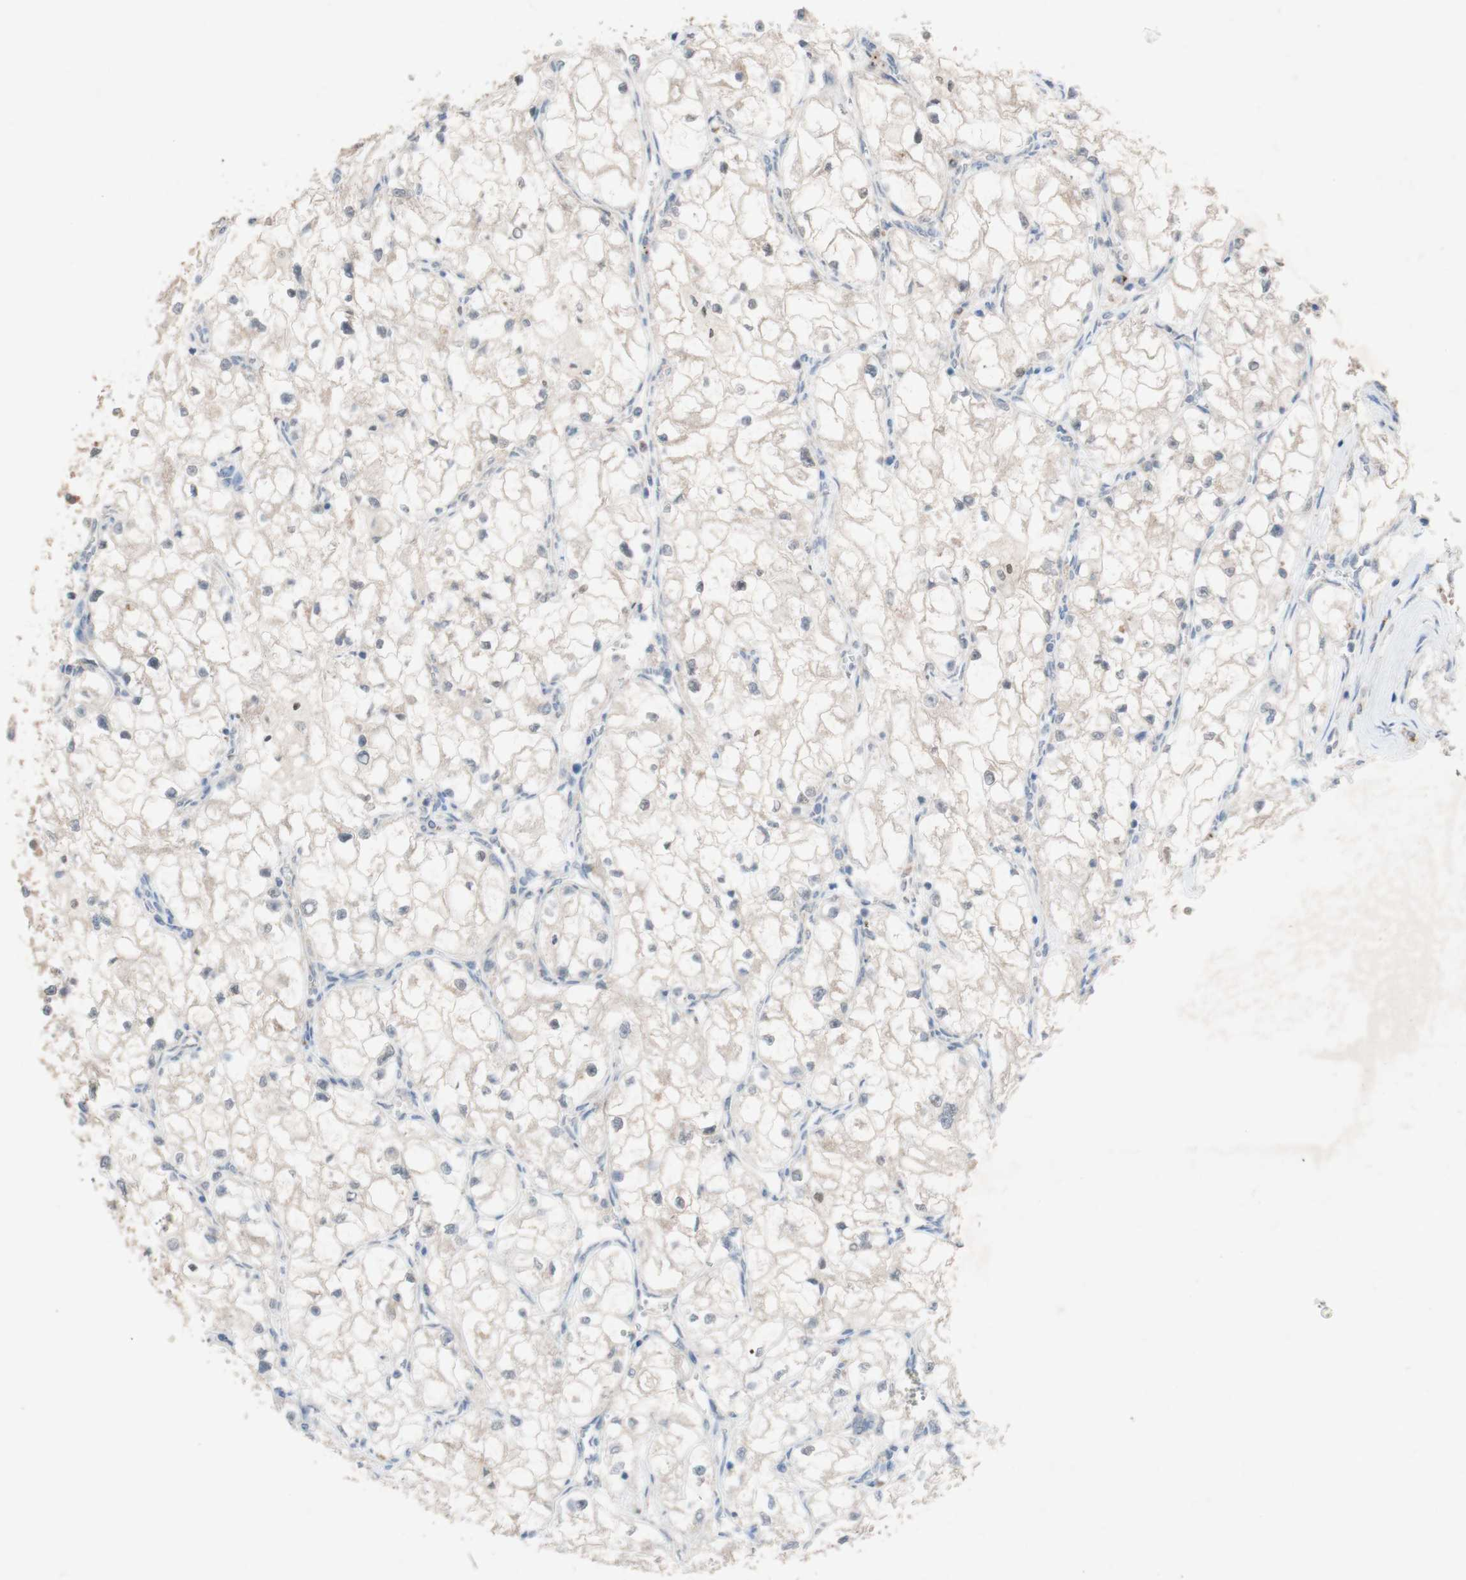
{"staining": {"intensity": "weak", "quantity": ">75%", "location": "cytoplasmic/membranous"}, "tissue": "renal cancer", "cell_type": "Tumor cells", "image_type": "cancer", "snomed": [{"axis": "morphology", "description": "Adenocarcinoma, NOS"}, {"axis": "topography", "description": "Kidney"}], "caption": "A brown stain labels weak cytoplasmic/membranous expression of a protein in renal adenocarcinoma tumor cells.", "gene": "PEX2", "patient": {"sex": "female", "age": 70}}